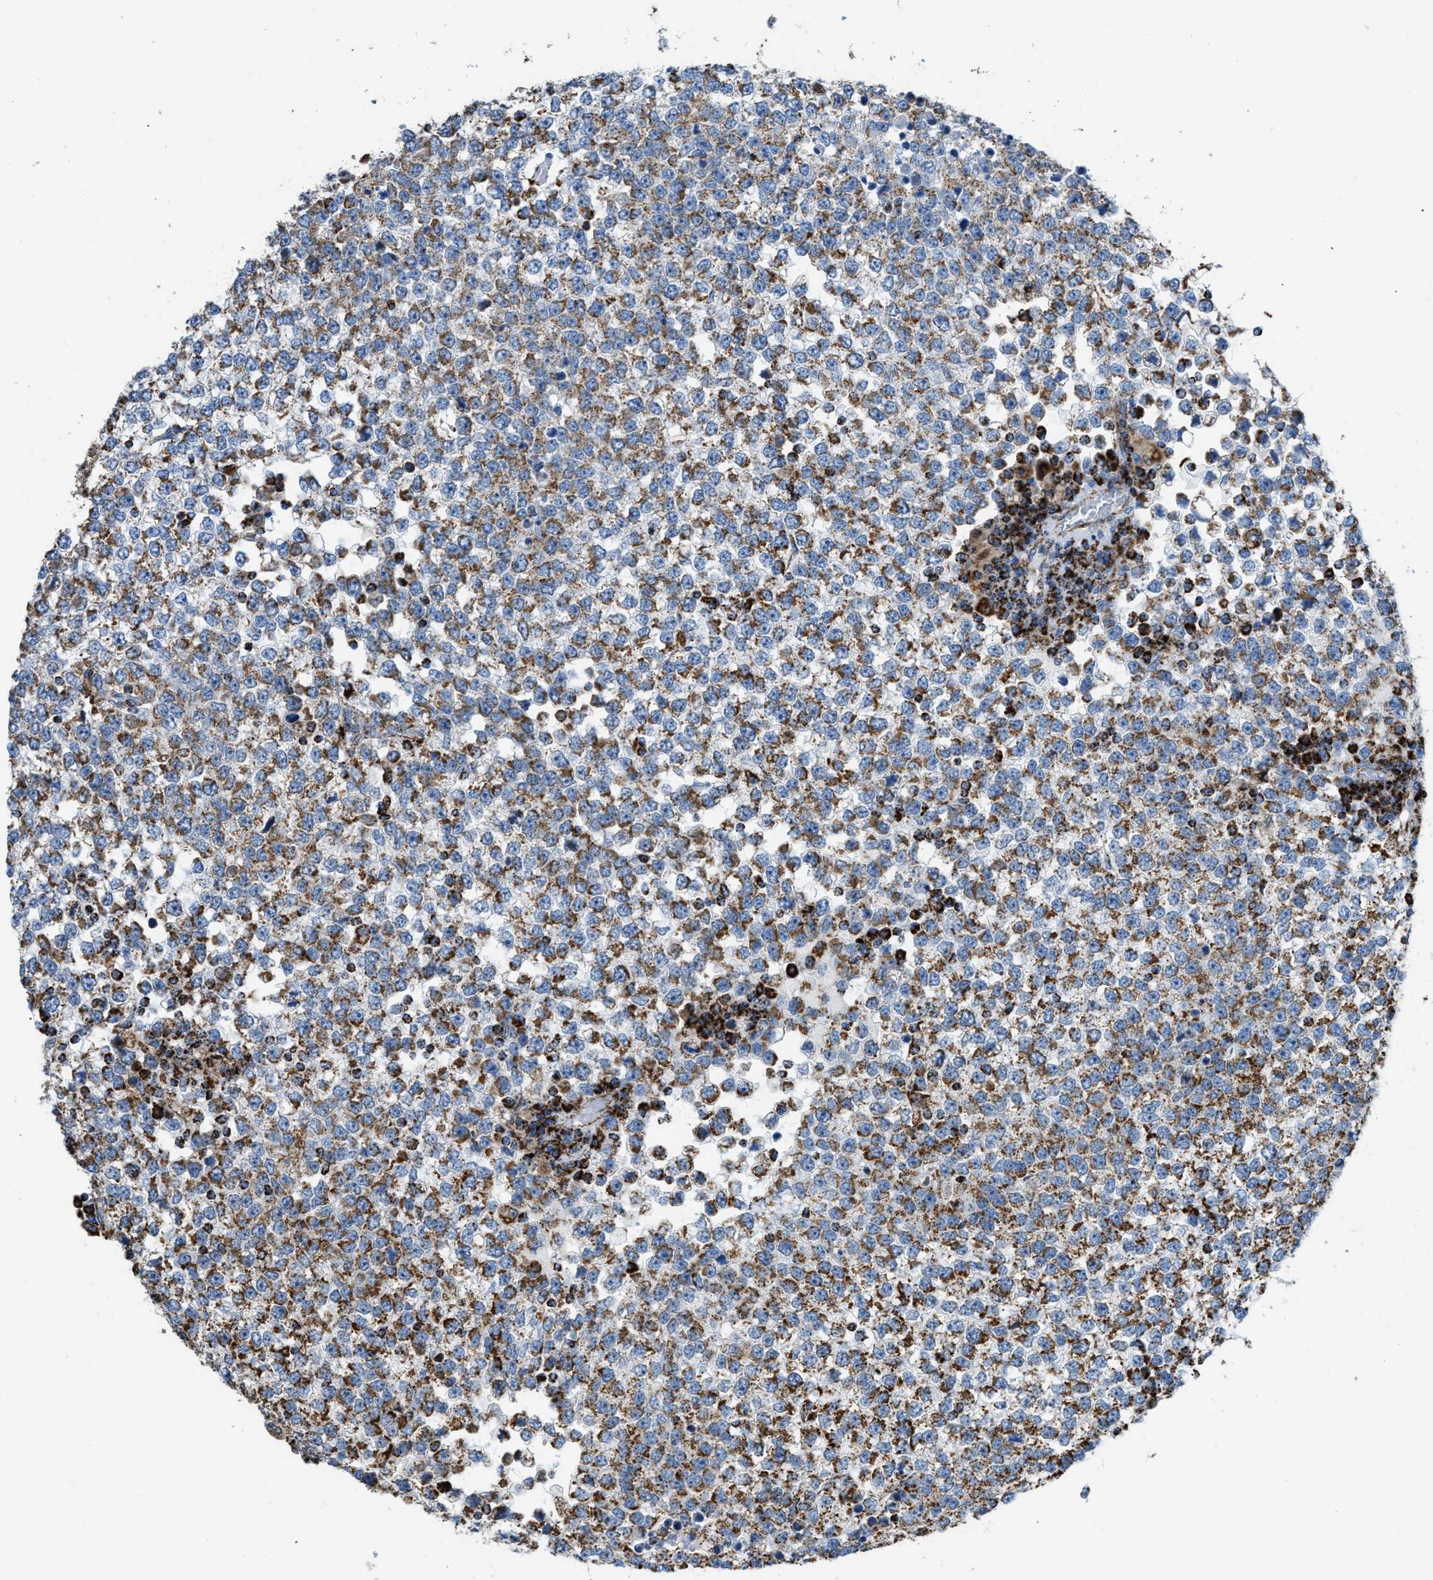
{"staining": {"intensity": "moderate", "quantity": ">75%", "location": "cytoplasmic/membranous"}, "tissue": "testis cancer", "cell_type": "Tumor cells", "image_type": "cancer", "snomed": [{"axis": "morphology", "description": "Seminoma, NOS"}, {"axis": "topography", "description": "Testis"}], "caption": "Immunohistochemistry image of testis cancer stained for a protein (brown), which exhibits medium levels of moderate cytoplasmic/membranous expression in approximately >75% of tumor cells.", "gene": "ETFB", "patient": {"sex": "male", "age": 65}}